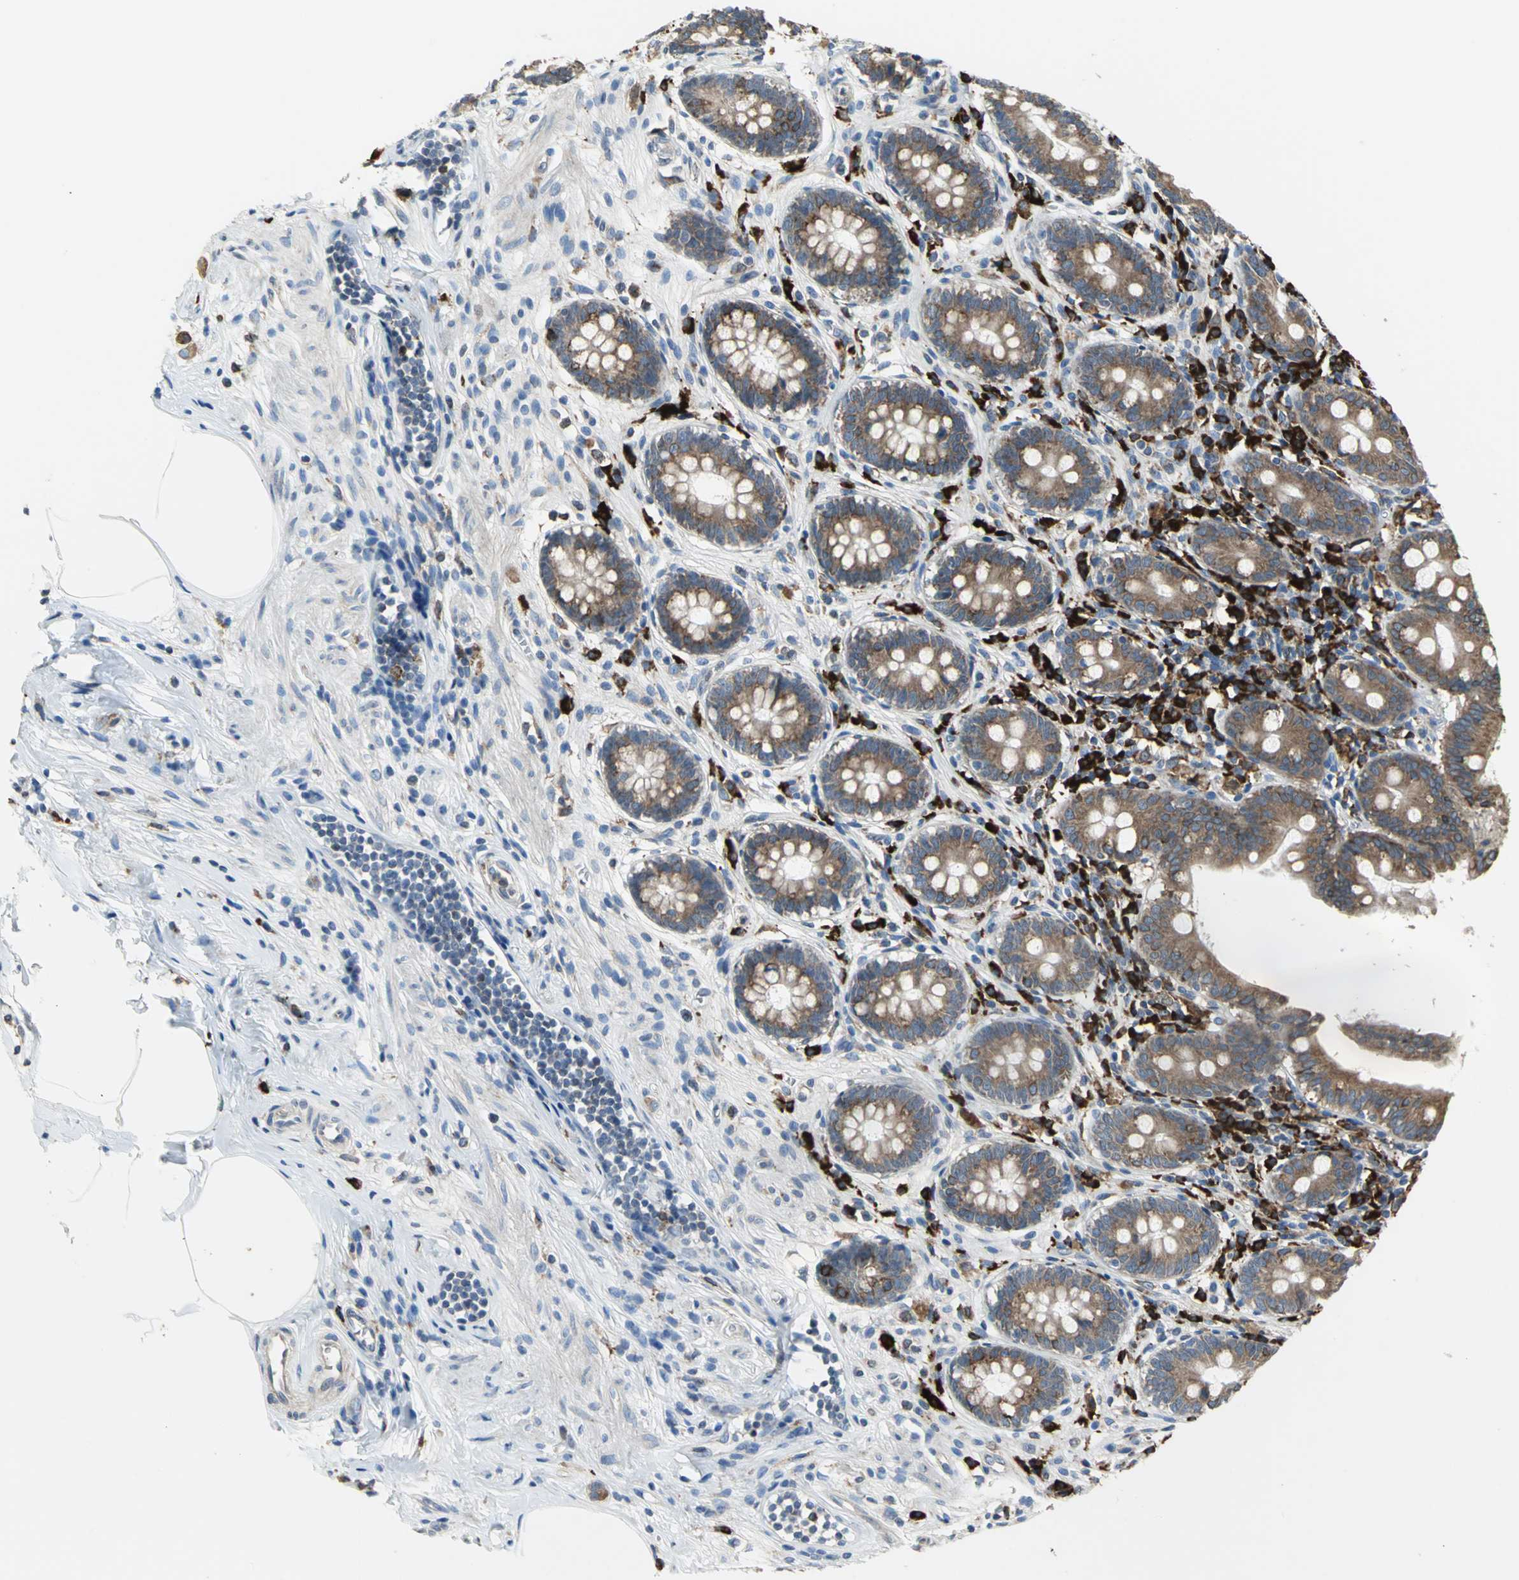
{"staining": {"intensity": "strong", "quantity": ">75%", "location": "cytoplasmic/membranous"}, "tissue": "appendix", "cell_type": "Glandular cells", "image_type": "normal", "snomed": [{"axis": "morphology", "description": "Normal tissue, NOS"}, {"axis": "topography", "description": "Appendix"}], "caption": "About >75% of glandular cells in benign appendix demonstrate strong cytoplasmic/membranous protein staining as visualized by brown immunohistochemical staining.", "gene": "SDF2L1", "patient": {"sex": "female", "age": 50}}